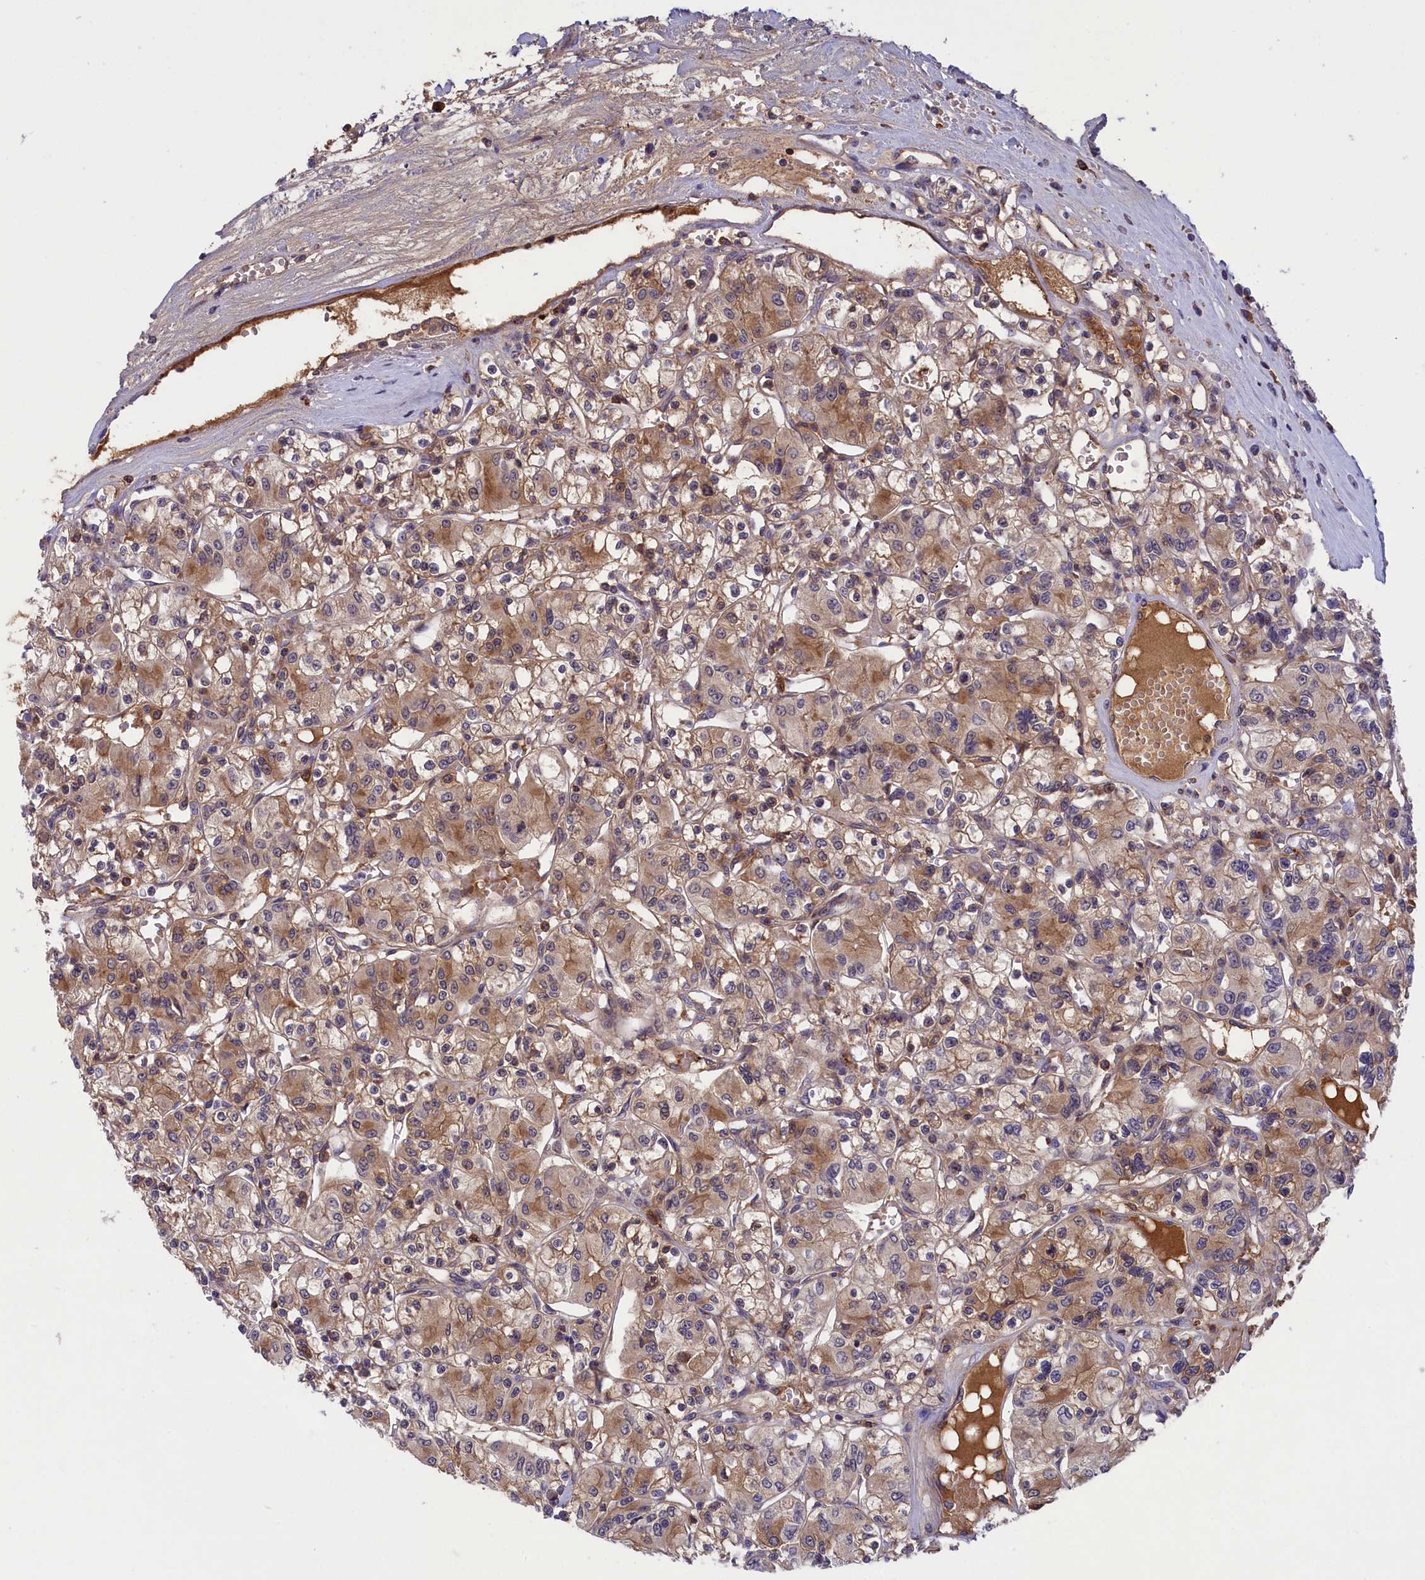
{"staining": {"intensity": "moderate", "quantity": ">75%", "location": "cytoplasmic/membranous"}, "tissue": "renal cancer", "cell_type": "Tumor cells", "image_type": "cancer", "snomed": [{"axis": "morphology", "description": "Adenocarcinoma, NOS"}, {"axis": "topography", "description": "Kidney"}], "caption": "Renal cancer stained with a protein marker exhibits moderate staining in tumor cells.", "gene": "STYX", "patient": {"sex": "female", "age": 59}}